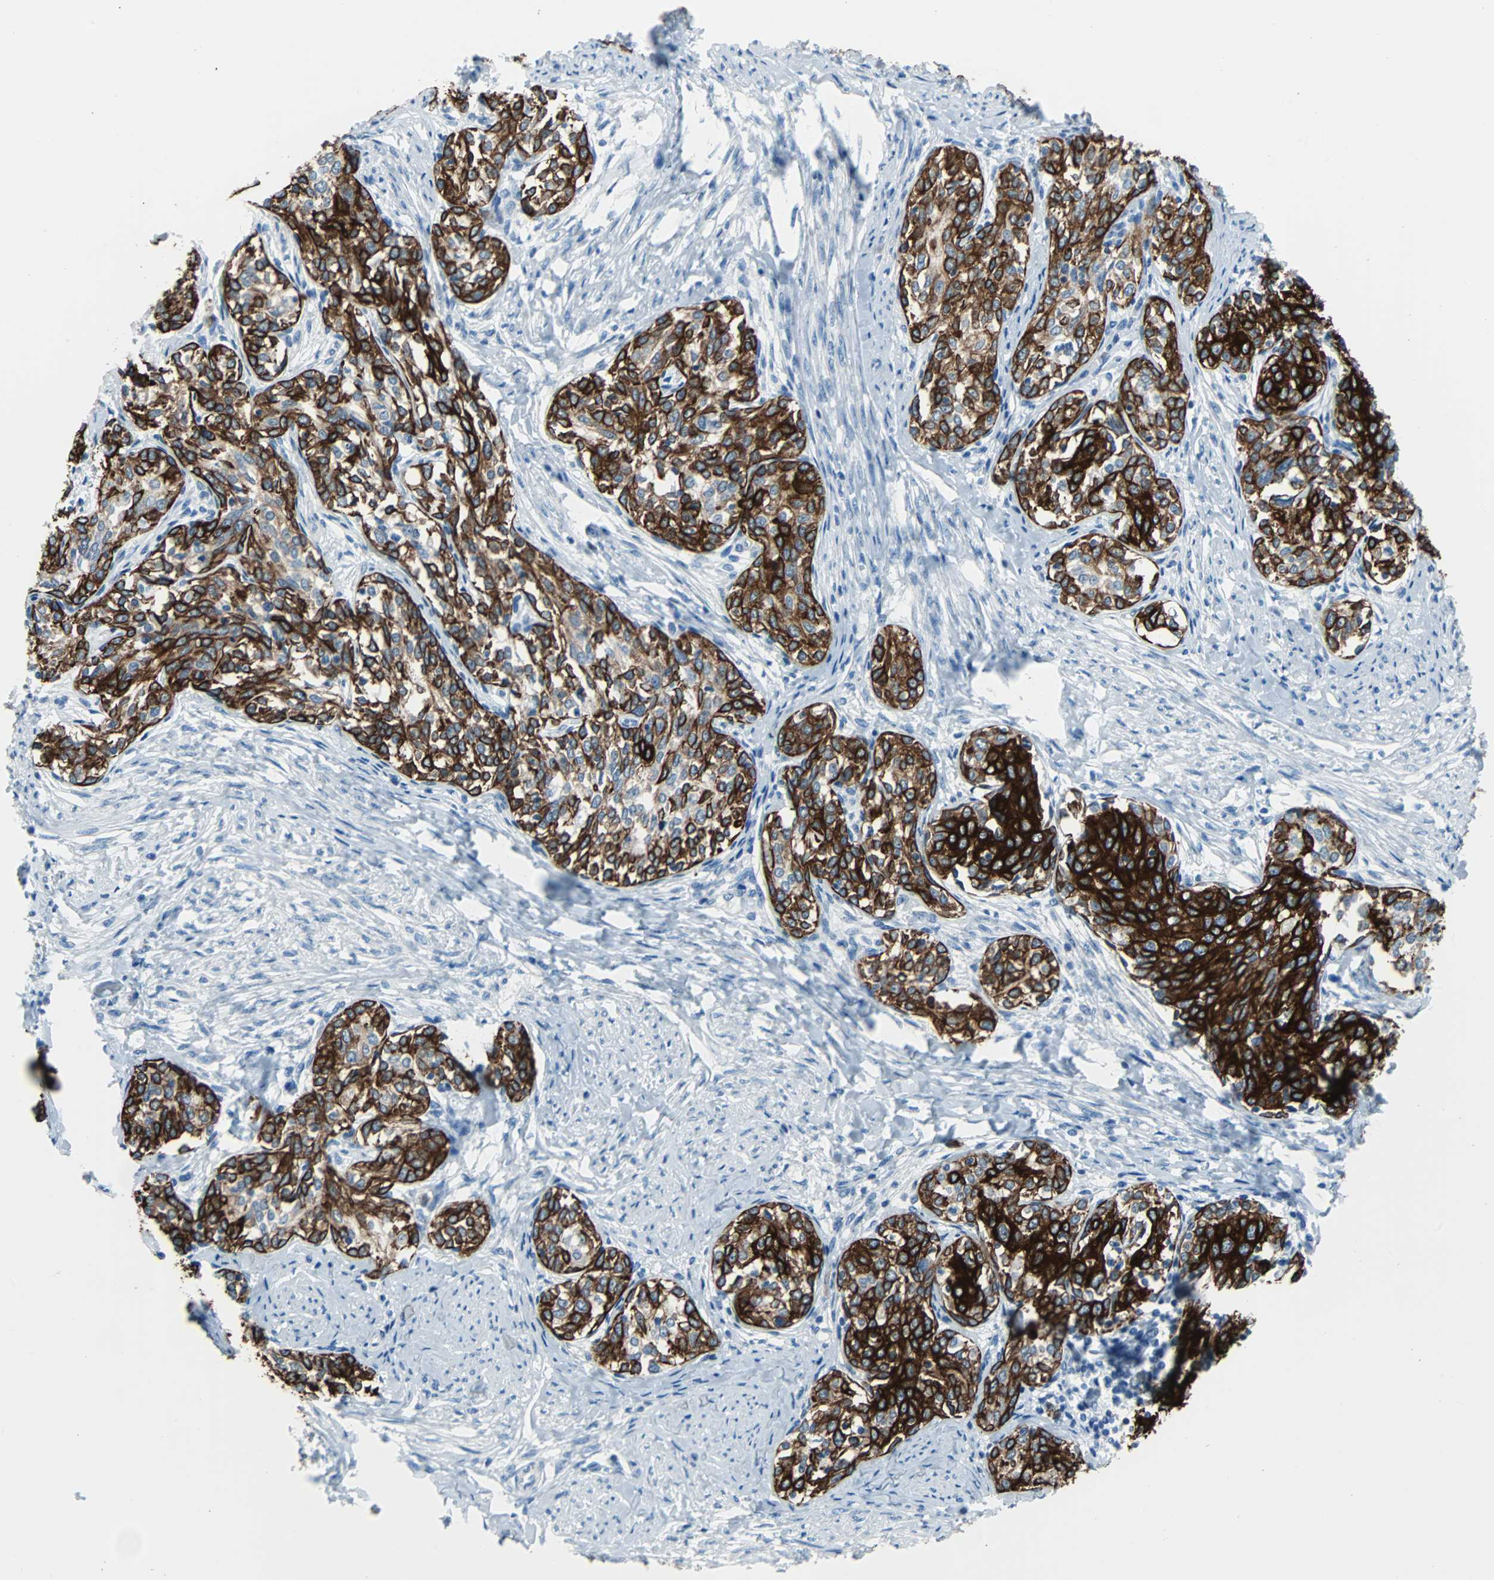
{"staining": {"intensity": "strong", "quantity": ">75%", "location": "cytoplasmic/membranous"}, "tissue": "cervical cancer", "cell_type": "Tumor cells", "image_type": "cancer", "snomed": [{"axis": "morphology", "description": "Squamous cell carcinoma, NOS"}, {"axis": "morphology", "description": "Adenocarcinoma, NOS"}, {"axis": "topography", "description": "Cervix"}], "caption": "There is high levels of strong cytoplasmic/membranous expression in tumor cells of adenocarcinoma (cervical), as demonstrated by immunohistochemical staining (brown color).", "gene": "KRT7", "patient": {"sex": "female", "age": 52}}